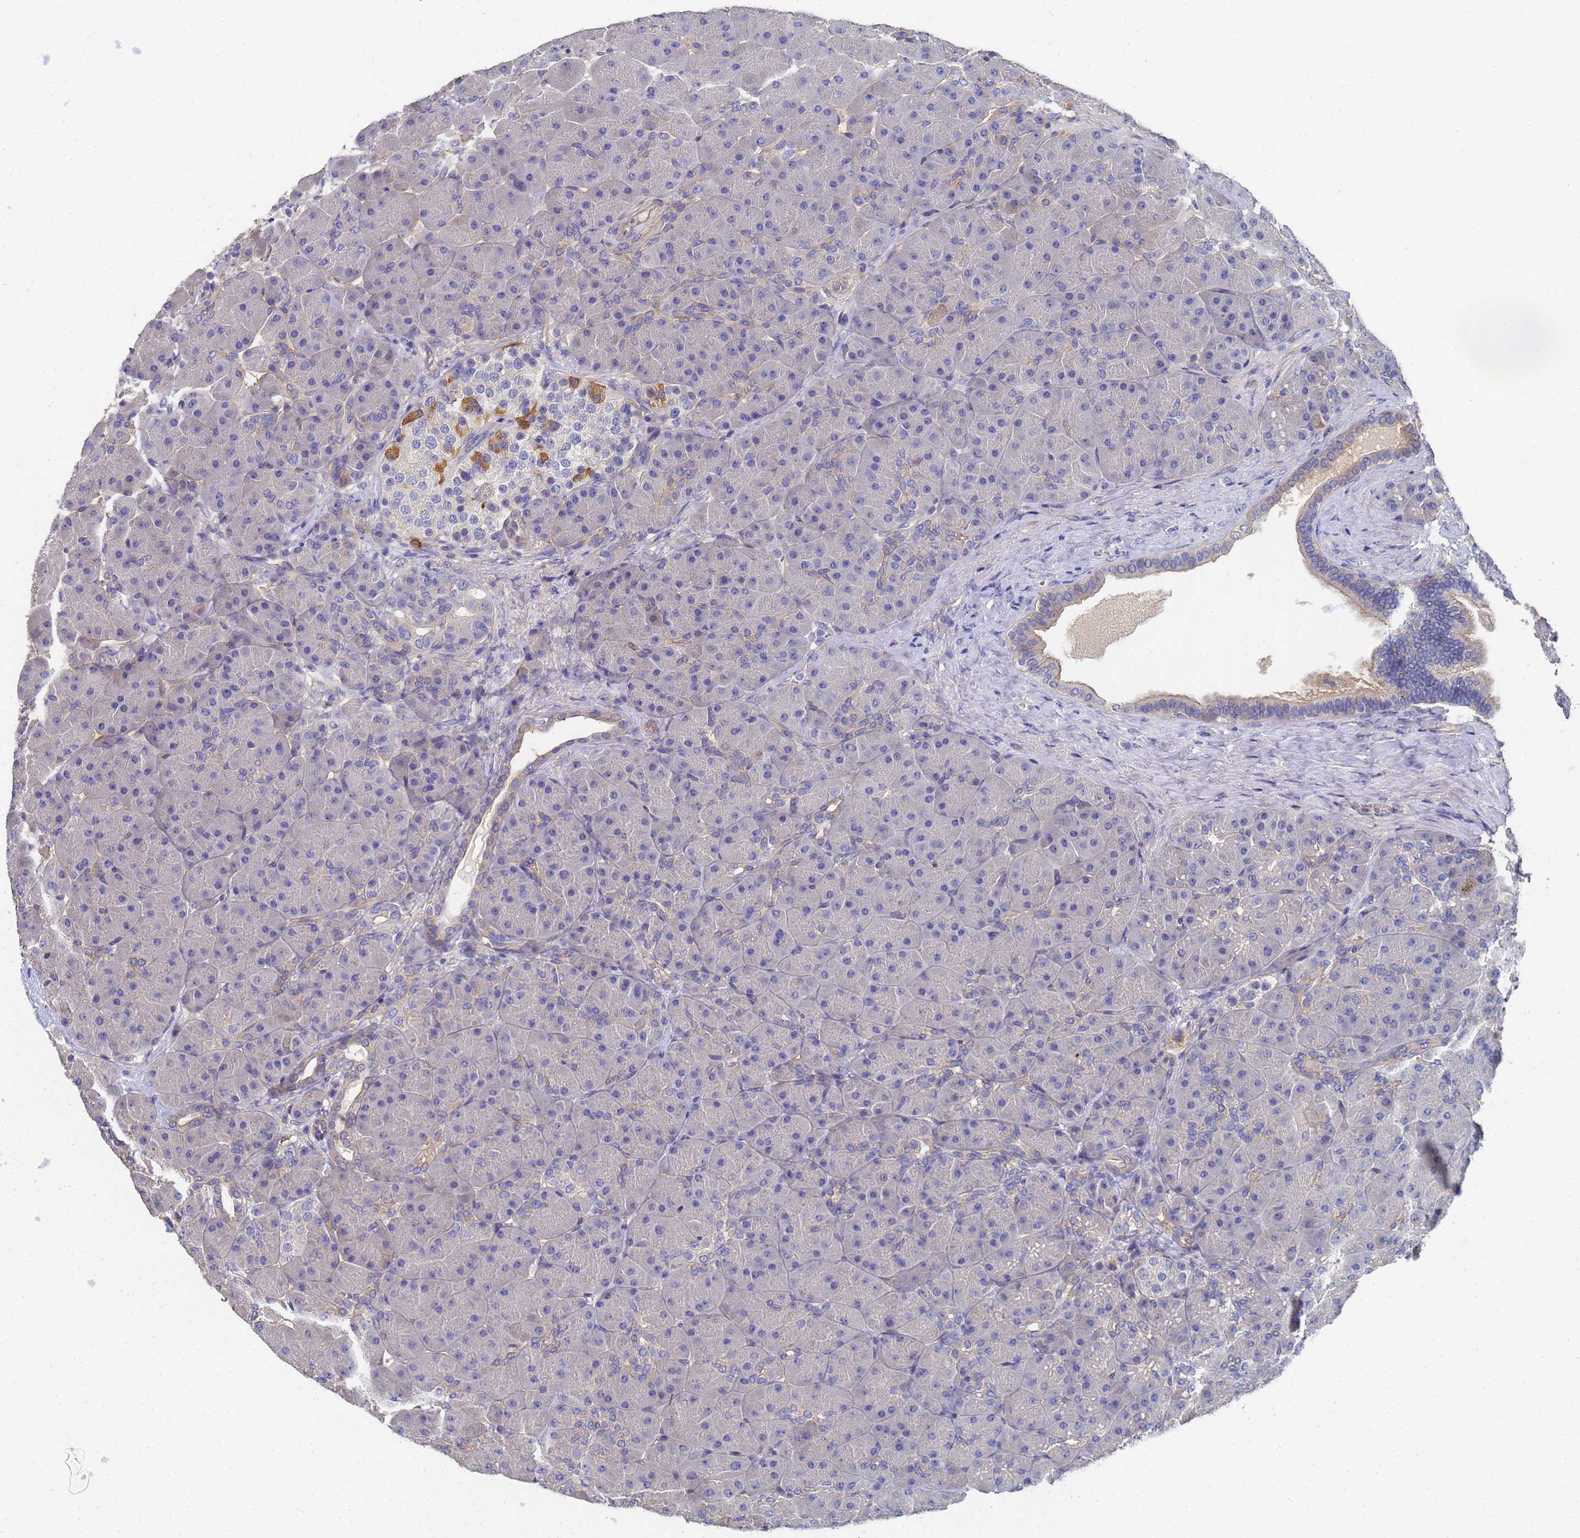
{"staining": {"intensity": "weak", "quantity": "<25%", "location": "cytoplasmic/membranous"}, "tissue": "pancreas", "cell_type": "Exocrine glandular cells", "image_type": "normal", "snomed": [{"axis": "morphology", "description": "Normal tissue, NOS"}, {"axis": "topography", "description": "Pancreas"}], "caption": "Exocrine glandular cells are negative for protein expression in unremarkable human pancreas. (DAB (3,3'-diaminobenzidine) IHC, high magnification).", "gene": "LBX2", "patient": {"sex": "male", "age": 66}}